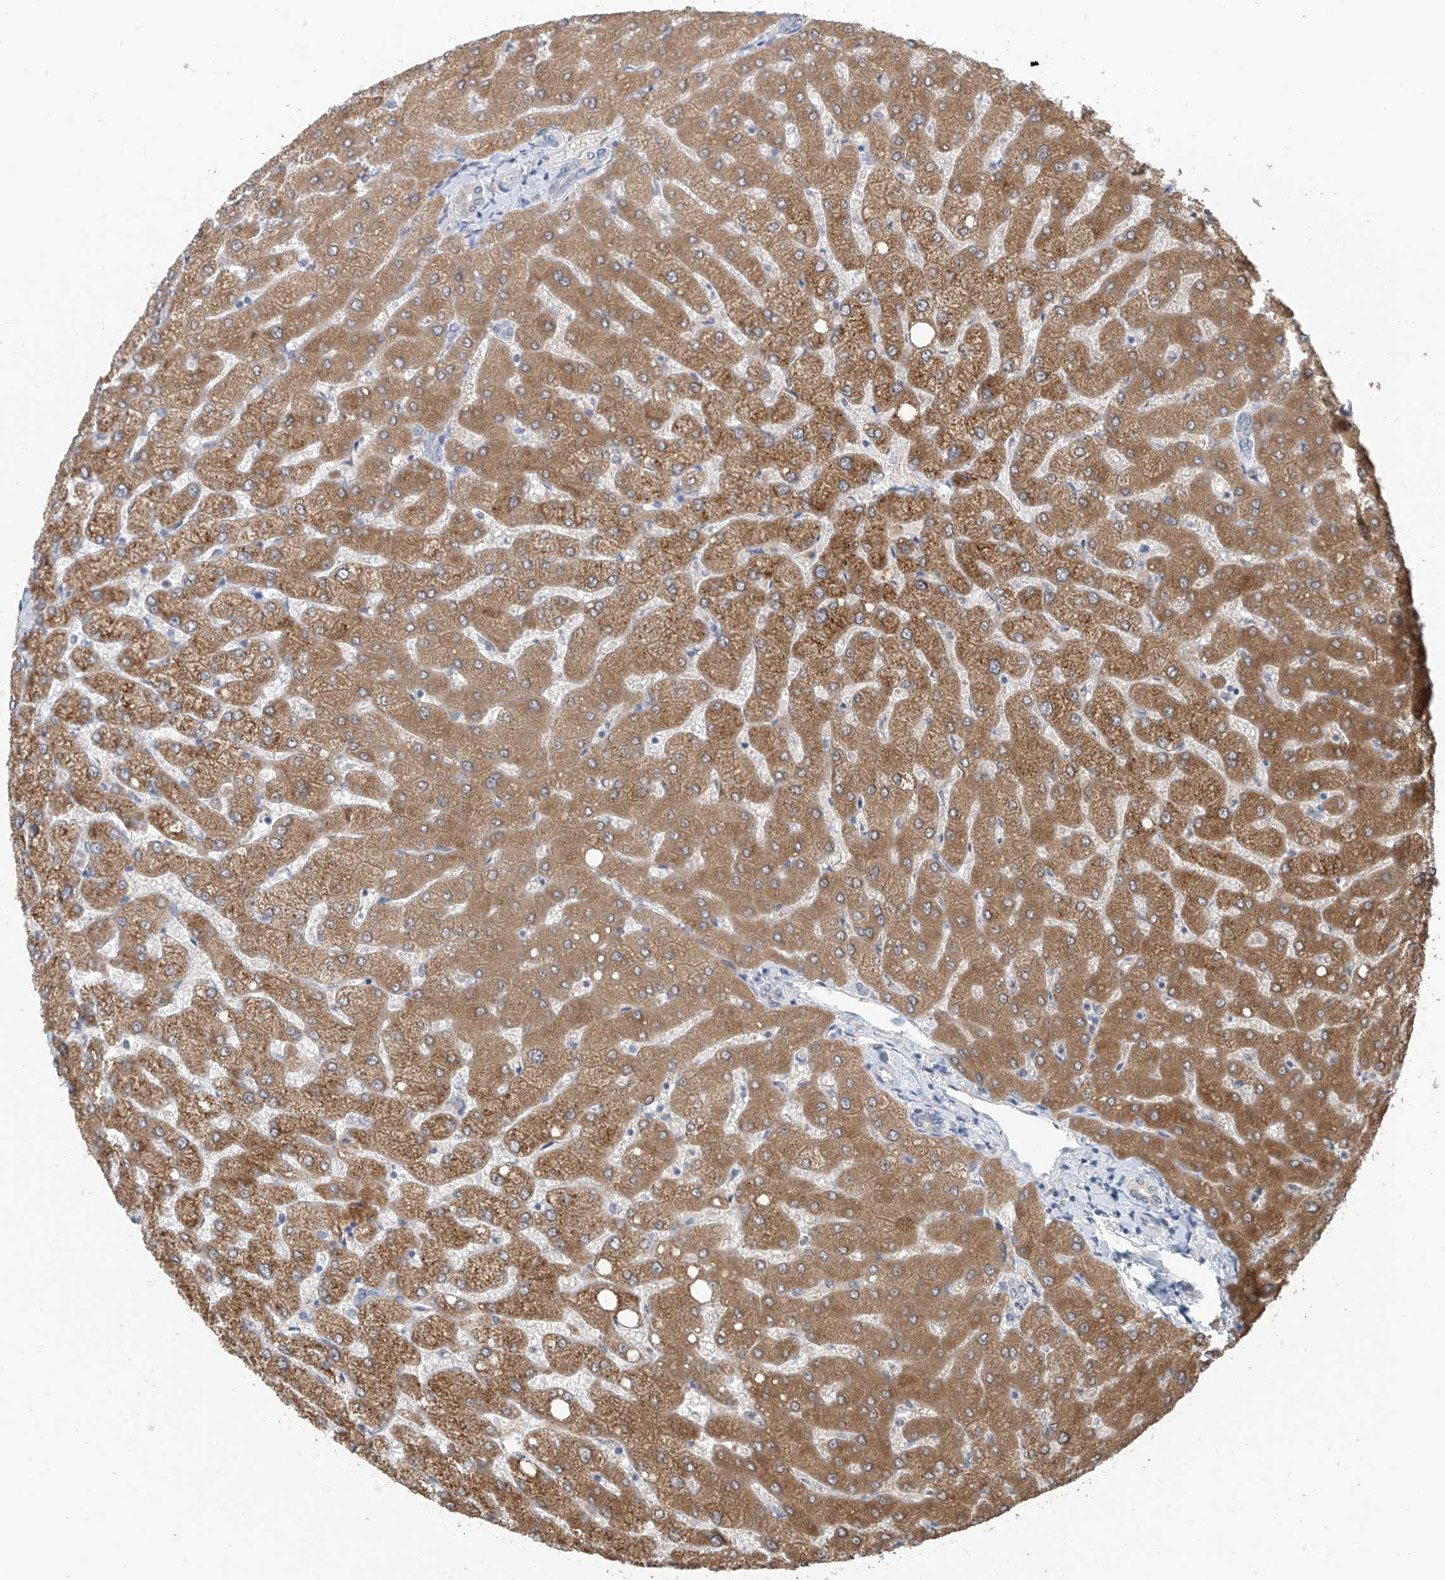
{"staining": {"intensity": "negative", "quantity": "none", "location": "none"}, "tissue": "liver", "cell_type": "Cholangiocytes", "image_type": "normal", "snomed": [{"axis": "morphology", "description": "Normal tissue, NOS"}, {"axis": "topography", "description": "Liver"}], "caption": "This photomicrograph is of benign liver stained with immunohistochemistry (IHC) to label a protein in brown with the nuclei are counter-stained blue. There is no expression in cholangiocytes. (Immunohistochemistry (ihc), brightfield microscopy, high magnification).", "gene": "CYP4V2", "patient": {"sex": "female", "age": 54}}